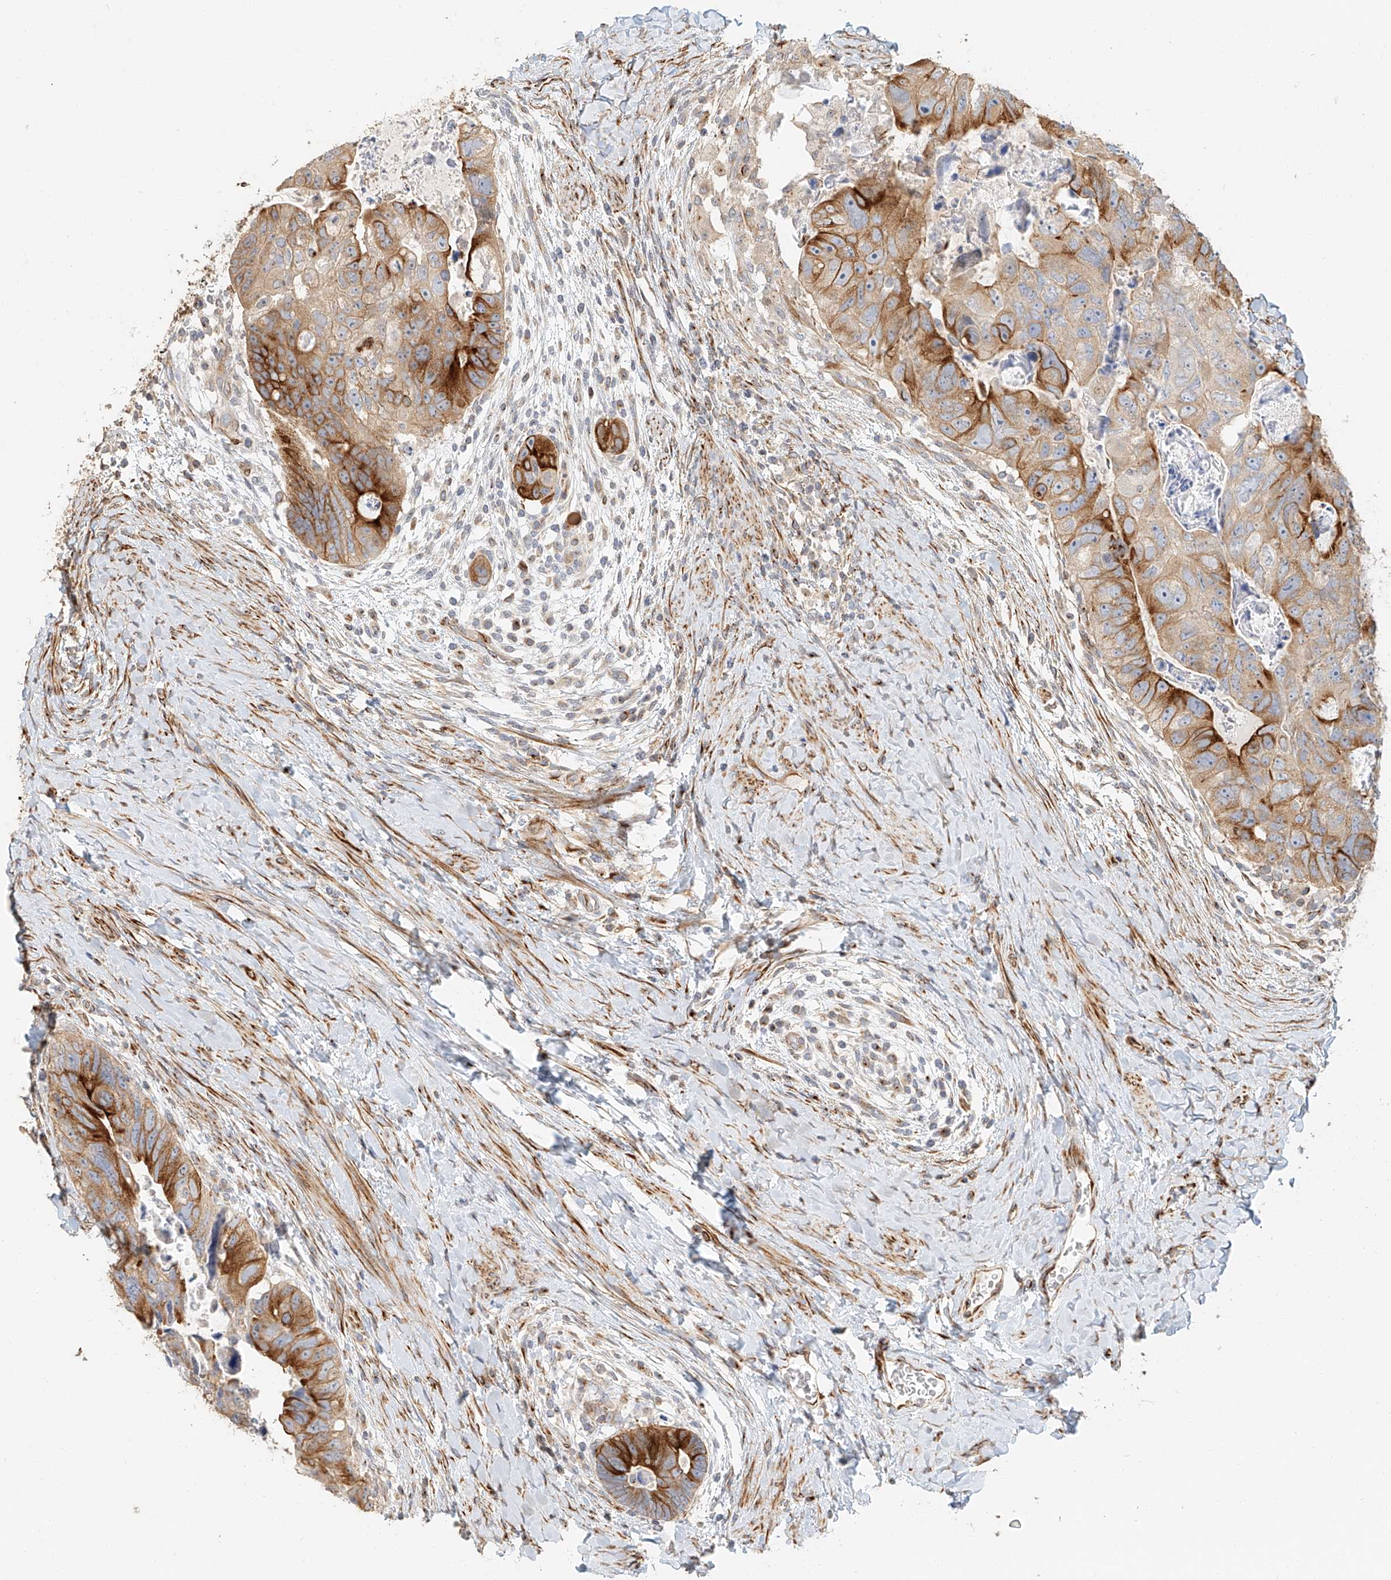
{"staining": {"intensity": "strong", "quantity": "25%-75%", "location": "cytoplasmic/membranous"}, "tissue": "colorectal cancer", "cell_type": "Tumor cells", "image_type": "cancer", "snomed": [{"axis": "morphology", "description": "Adenocarcinoma, NOS"}, {"axis": "topography", "description": "Rectum"}], "caption": "There is high levels of strong cytoplasmic/membranous staining in tumor cells of colorectal cancer, as demonstrated by immunohistochemical staining (brown color).", "gene": "NAP1L1", "patient": {"sex": "male", "age": 59}}